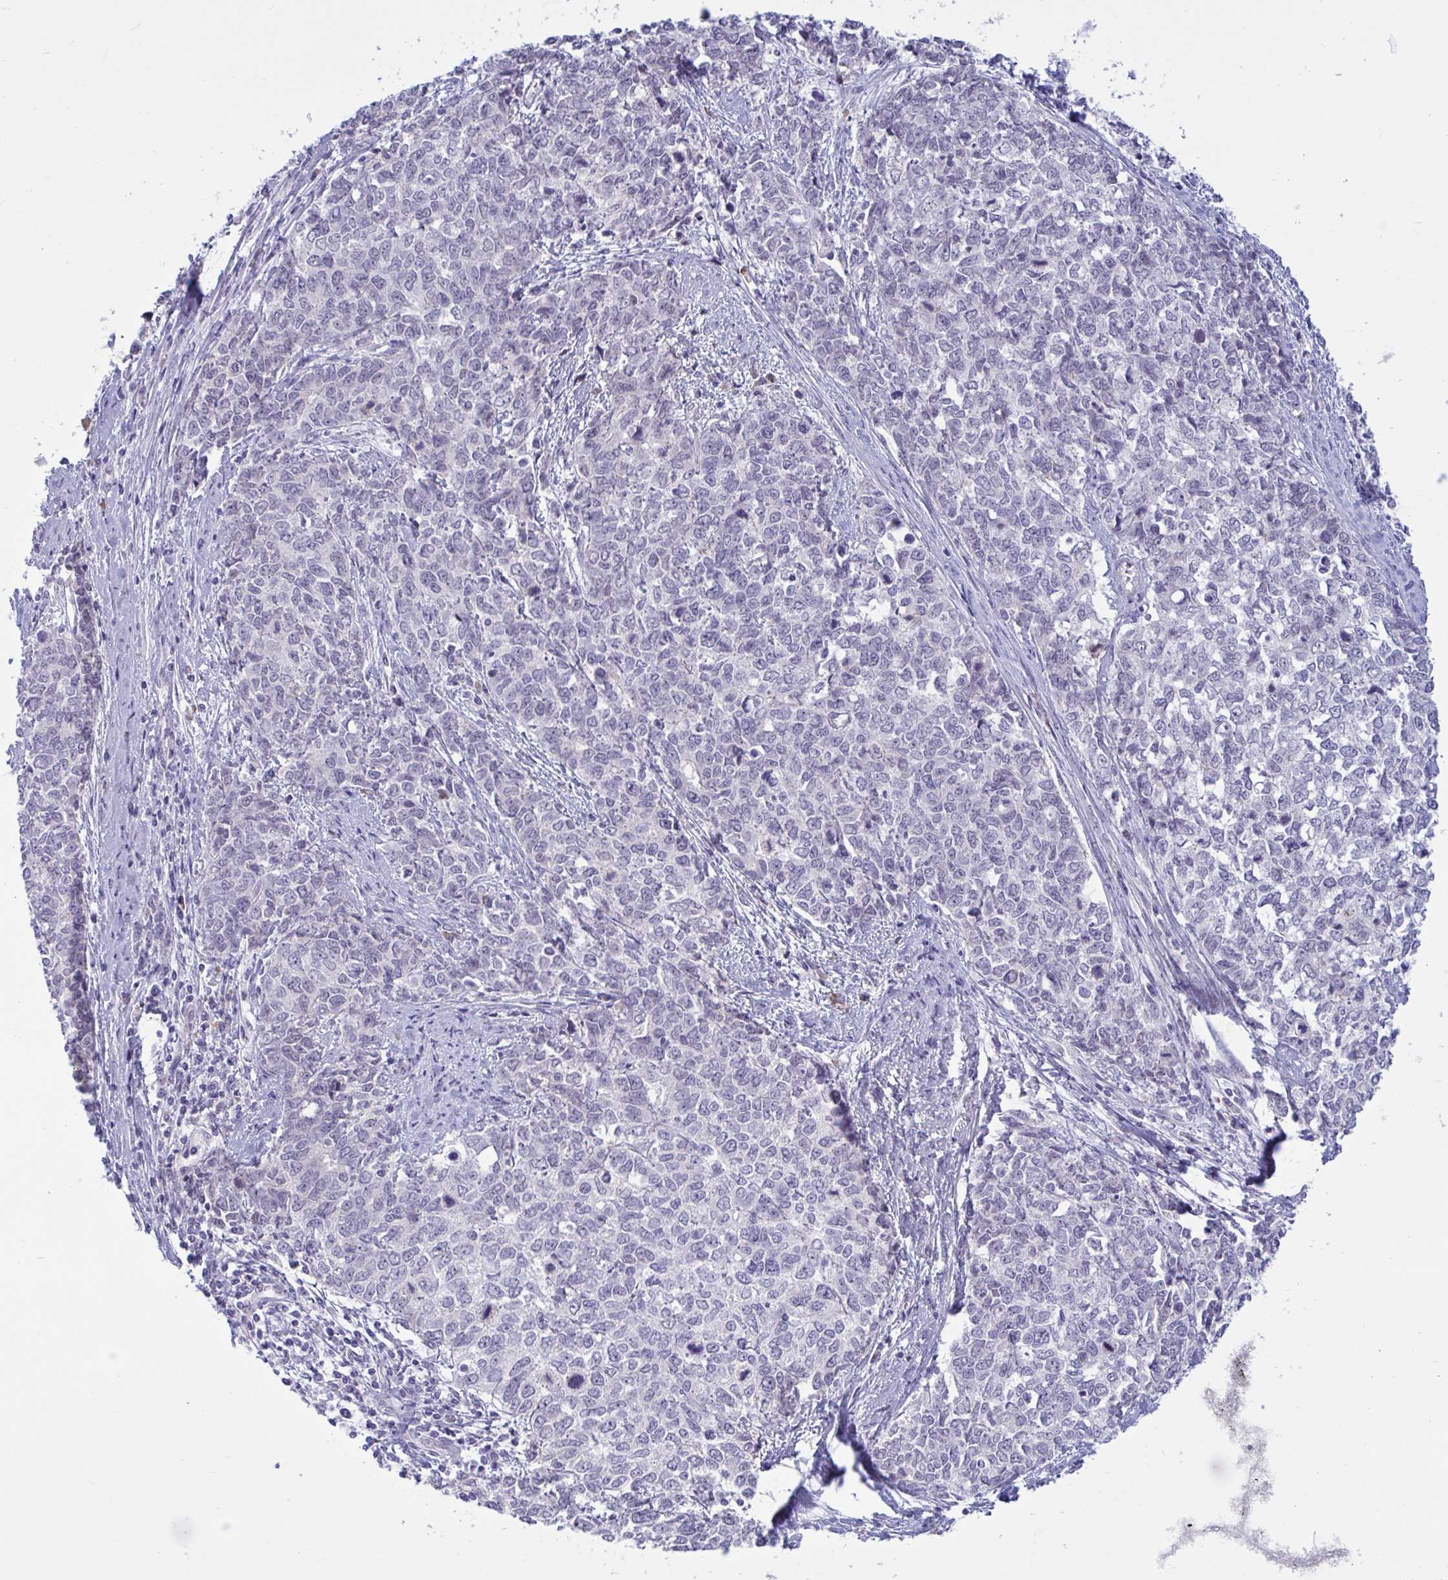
{"staining": {"intensity": "negative", "quantity": "none", "location": "none"}, "tissue": "cervical cancer", "cell_type": "Tumor cells", "image_type": "cancer", "snomed": [{"axis": "morphology", "description": "Adenocarcinoma, NOS"}, {"axis": "topography", "description": "Cervix"}], "caption": "Human cervical cancer (adenocarcinoma) stained for a protein using IHC reveals no expression in tumor cells.", "gene": "CNGB3", "patient": {"sex": "female", "age": 63}}